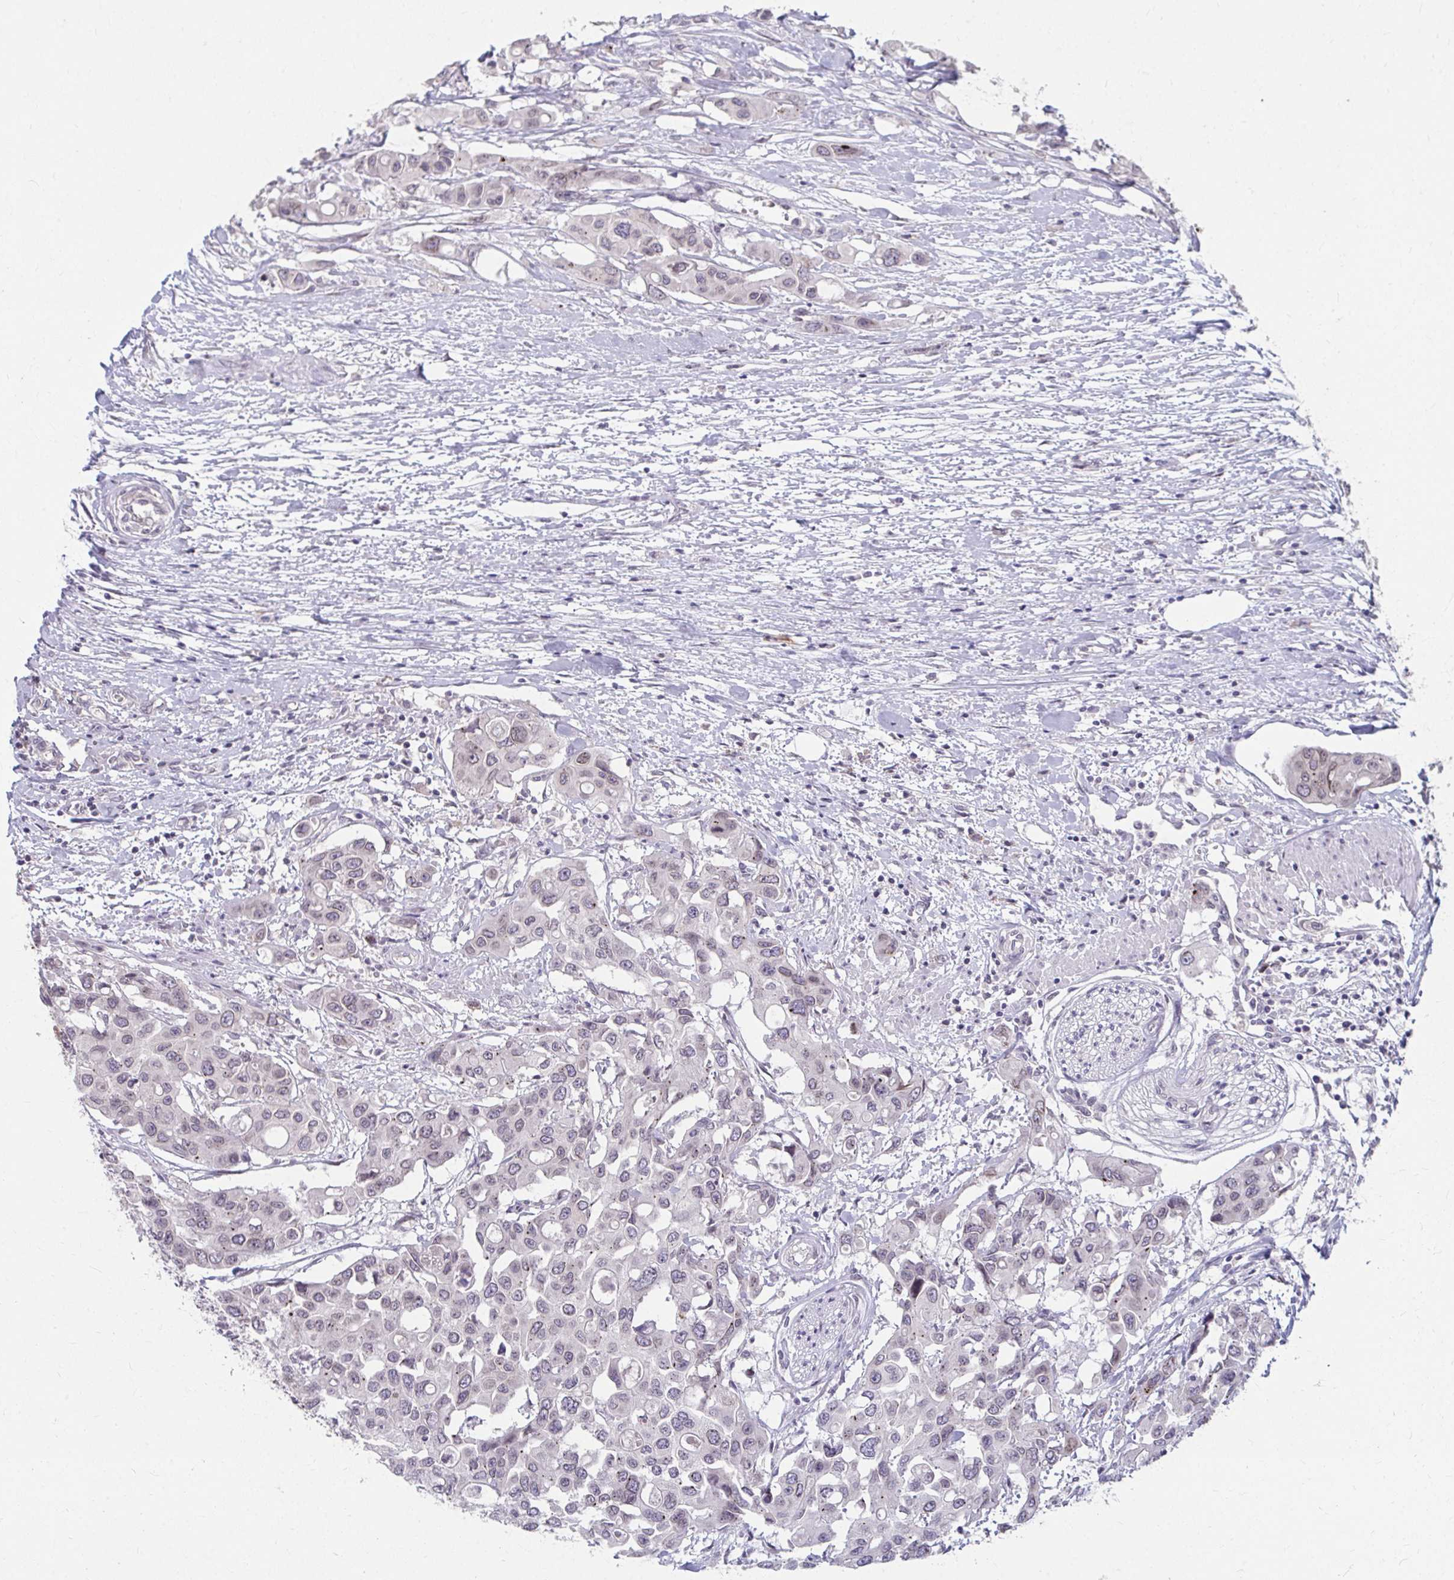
{"staining": {"intensity": "weak", "quantity": "<25%", "location": "nuclear"}, "tissue": "colorectal cancer", "cell_type": "Tumor cells", "image_type": "cancer", "snomed": [{"axis": "morphology", "description": "Adenocarcinoma, NOS"}, {"axis": "topography", "description": "Colon"}], "caption": "Colorectal adenocarcinoma stained for a protein using immunohistochemistry (IHC) displays no staining tumor cells.", "gene": "NUP133", "patient": {"sex": "male", "age": 77}}